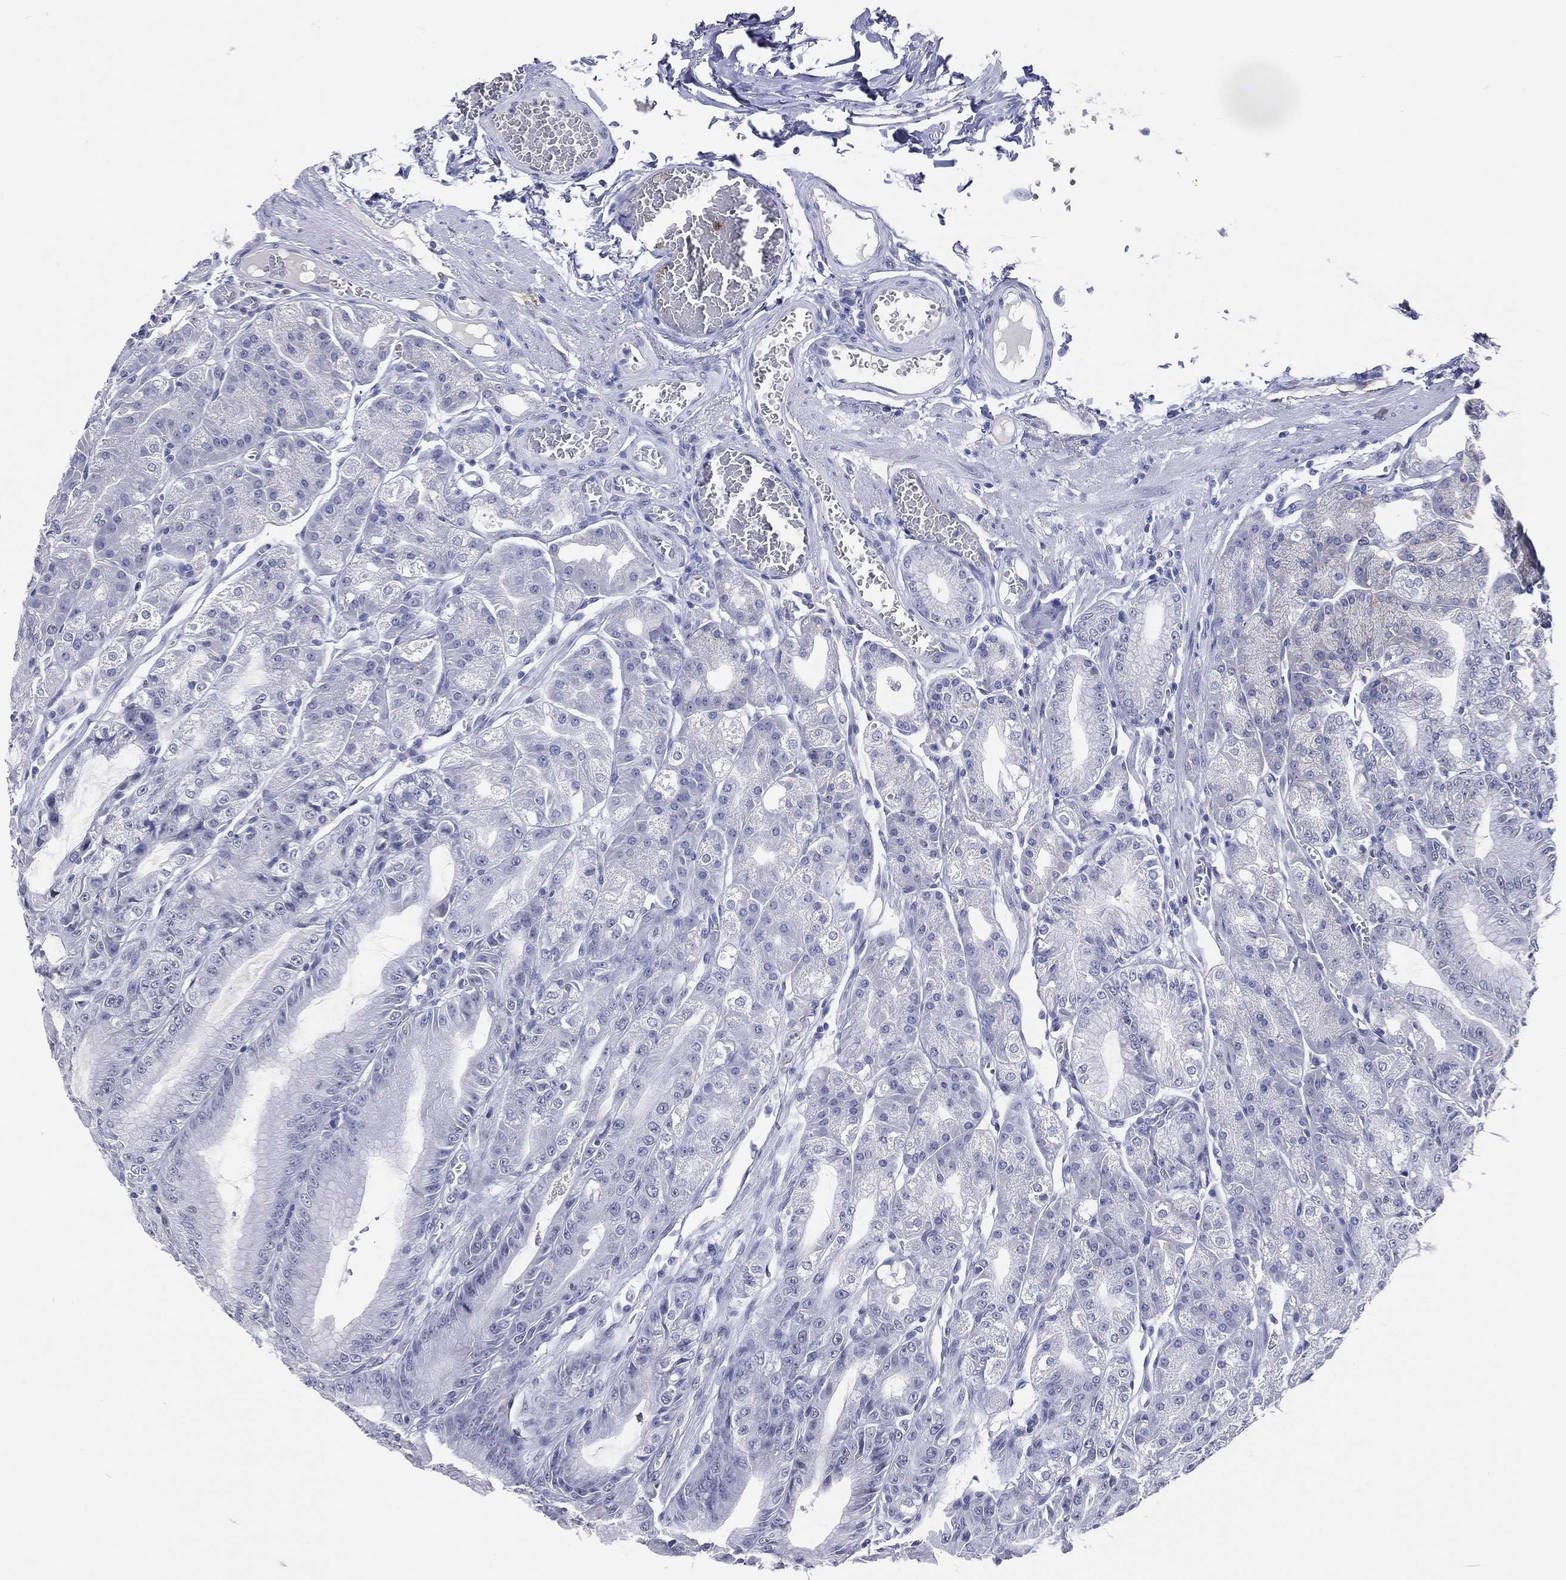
{"staining": {"intensity": "negative", "quantity": "none", "location": "none"}, "tissue": "stomach", "cell_type": "Glandular cells", "image_type": "normal", "snomed": [{"axis": "morphology", "description": "Normal tissue, NOS"}, {"axis": "topography", "description": "Stomach"}], "caption": "High power microscopy photomicrograph of an IHC micrograph of benign stomach, revealing no significant positivity in glandular cells.", "gene": "SSX1", "patient": {"sex": "male", "age": 71}}